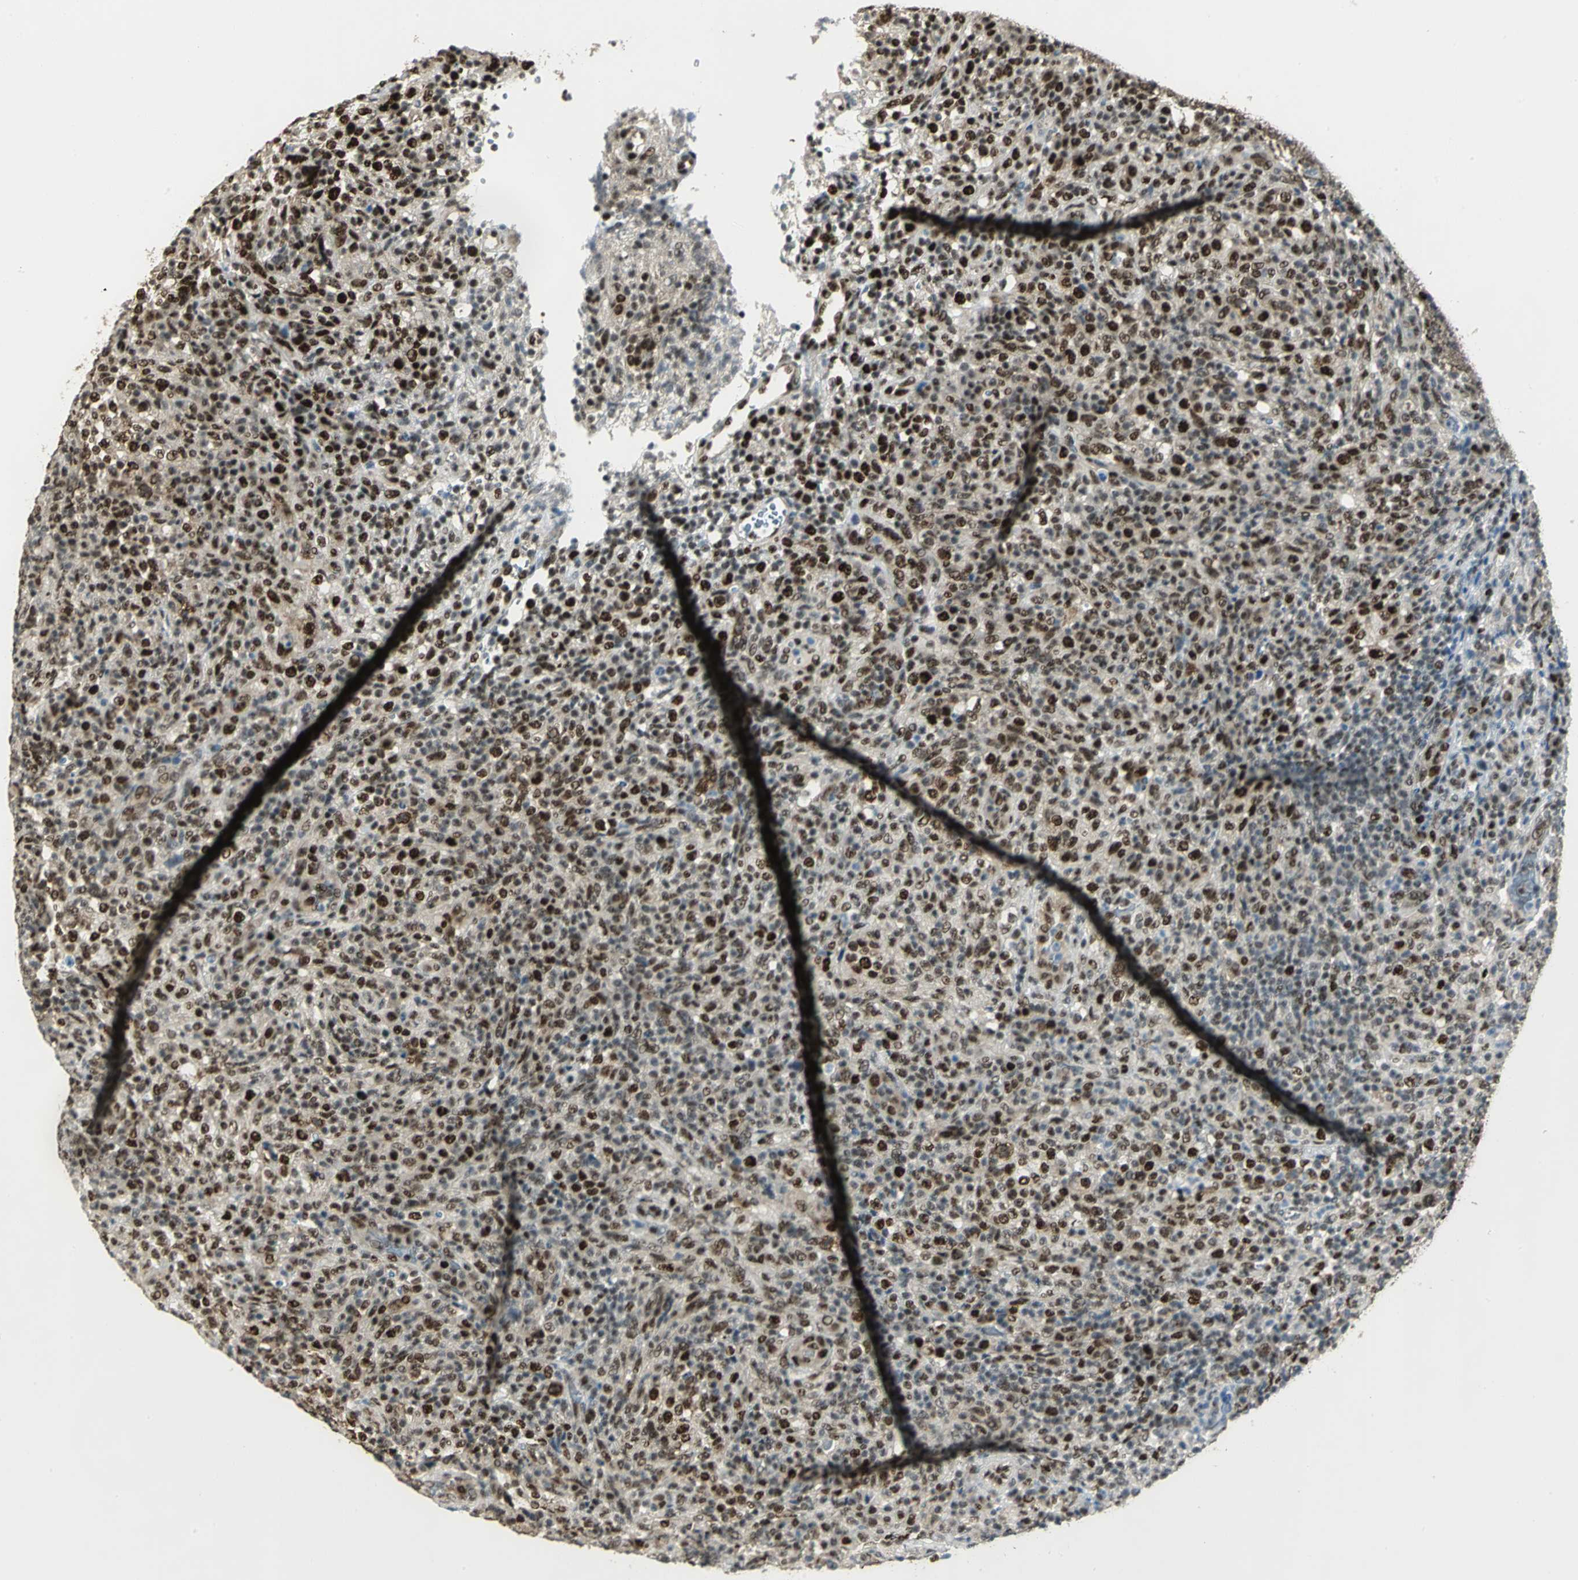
{"staining": {"intensity": "moderate", "quantity": ">75%", "location": "cytoplasmic/membranous,nuclear"}, "tissue": "lymphoma", "cell_type": "Tumor cells", "image_type": "cancer", "snomed": [{"axis": "morphology", "description": "Malignant lymphoma, non-Hodgkin's type, High grade"}, {"axis": "topography", "description": "Lymph node"}], "caption": "Approximately >75% of tumor cells in human malignant lymphoma, non-Hodgkin's type (high-grade) display moderate cytoplasmic/membranous and nuclear protein expression as visualized by brown immunohistochemical staining.", "gene": "DDX5", "patient": {"sex": "female", "age": 76}}